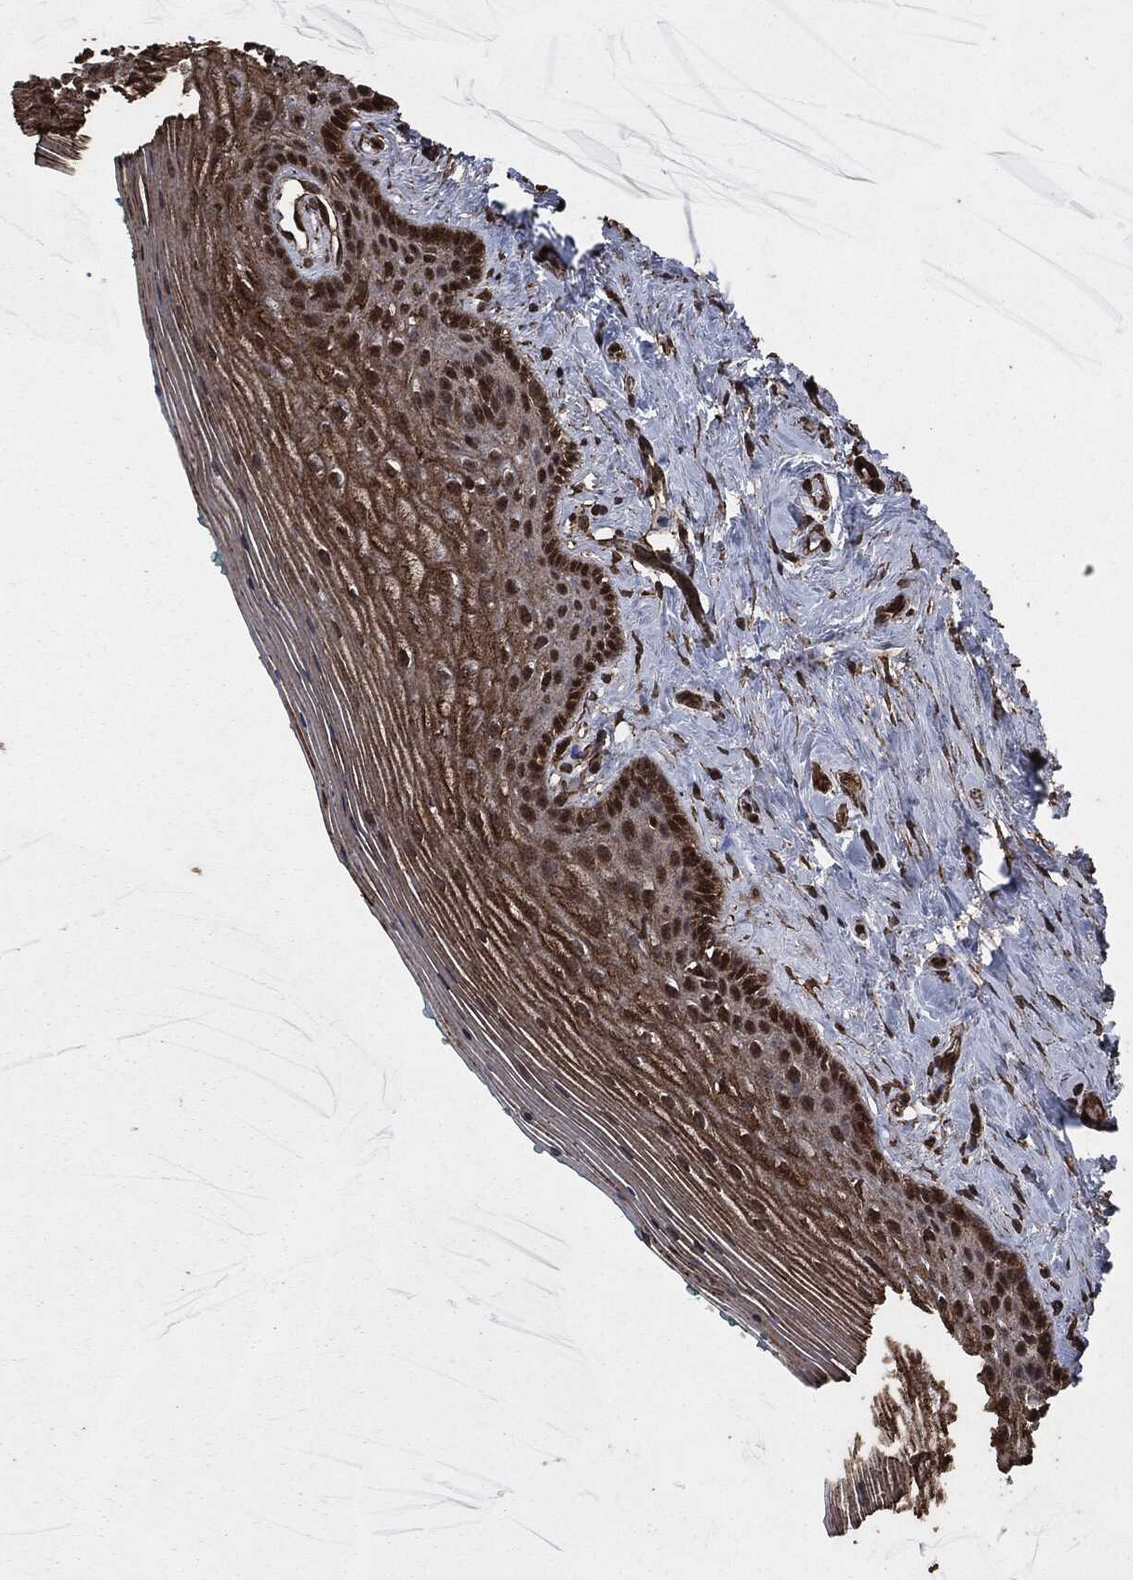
{"staining": {"intensity": "strong", "quantity": "25%-75%", "location": "cytoplasmic/membranous,nuclear"}, "tissue": "vagina", "cell_type": "Squamous epithelial cells", "image_type": "normal", "snomed": [{"axis": "morphology", "description": "Normal tissue, NOS"}, {"axis": "topography", "description": "Vagina"}], "caption": "Immunohistochemical staining of benign human vagina displays strong cytoplasmic/membranous,nuclear protein staining in about 25%-75% of squamous epithelial cells.", "gene": "EGFR", "patient": {"sex": "female", "age": 45}}